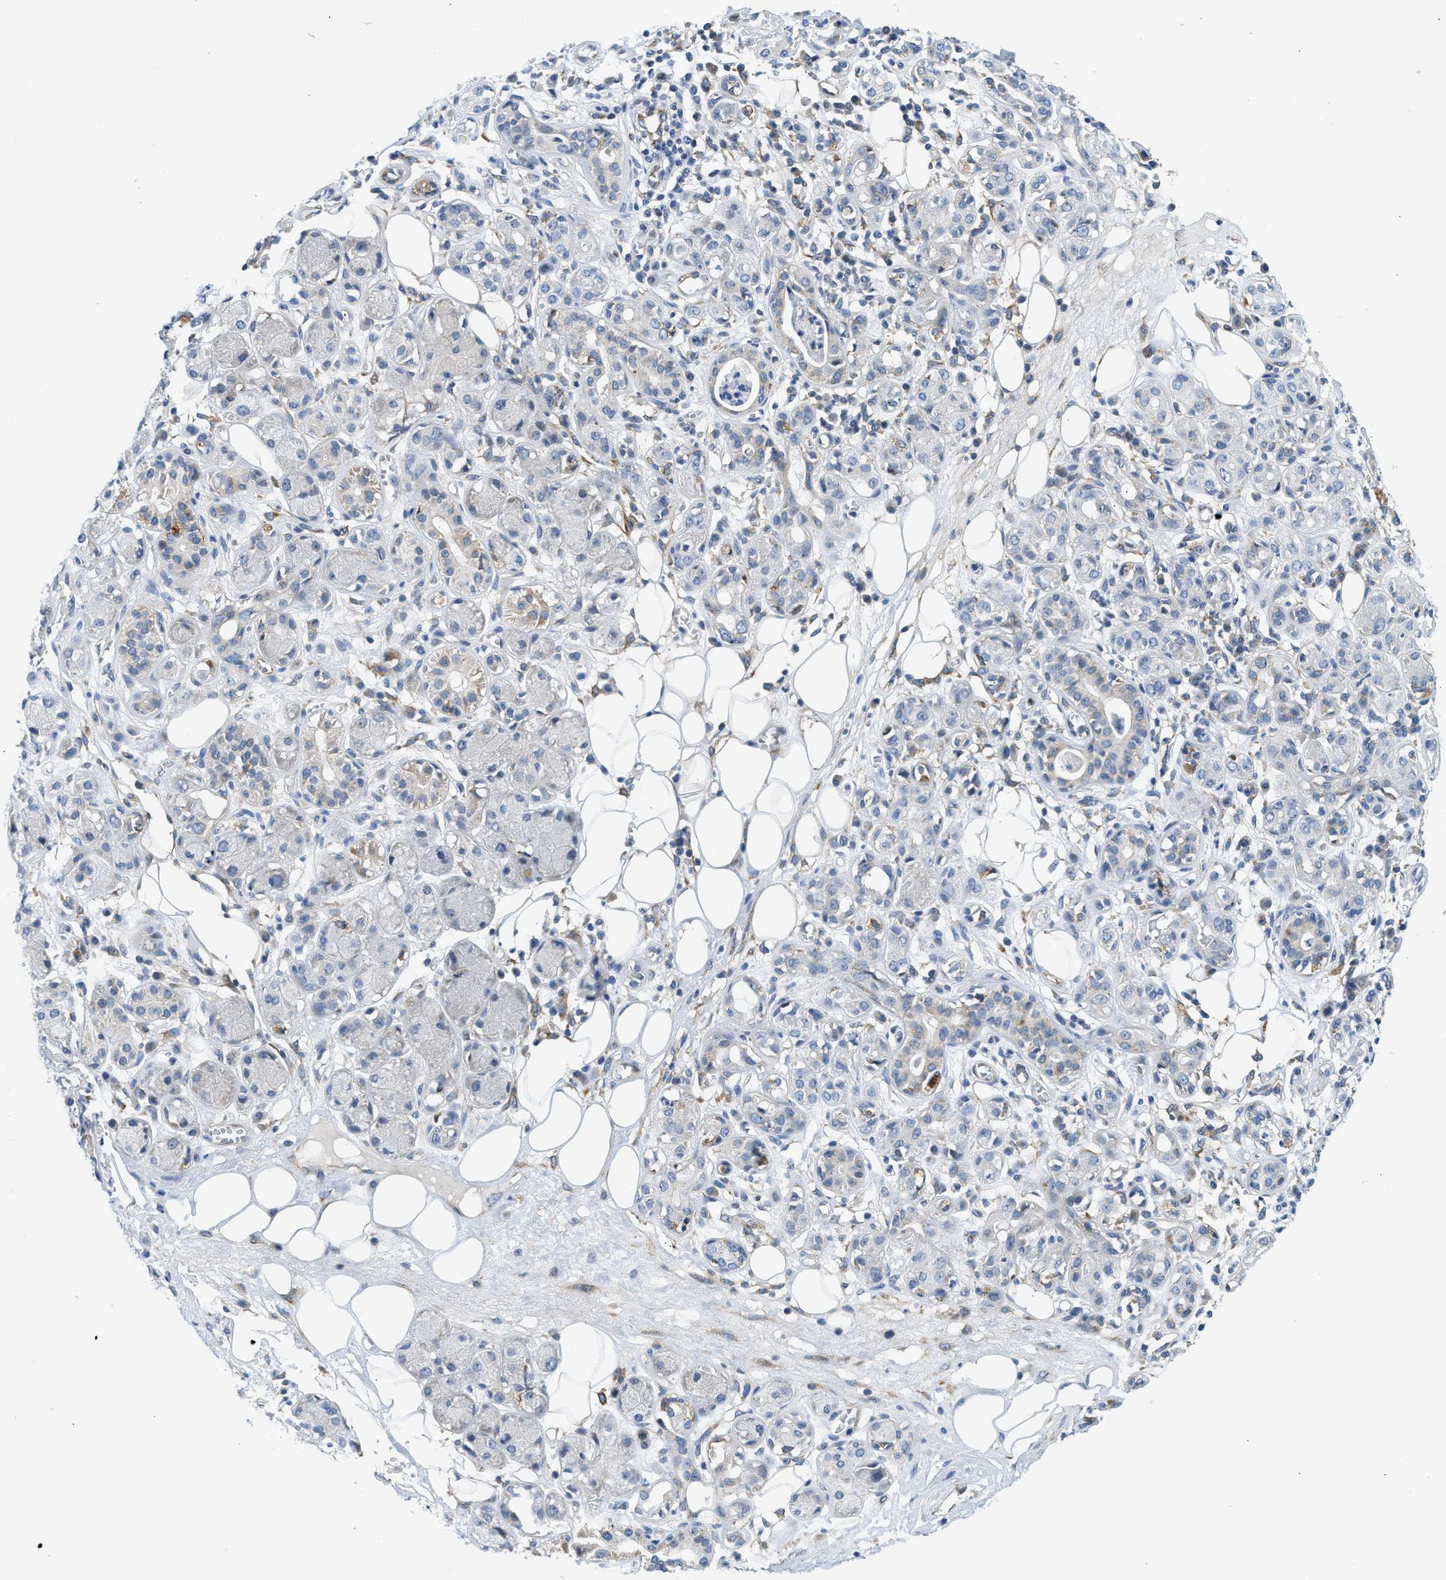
{"staining": {"intensity": "negative", "quantity": "none", "location": "none"}, "tissue": "adipose tissue", "cell_type": "Adipocytes", "image_type": "normal", "snomed": [{"axis": "morphology", "description": "Normal tissue, NOS"}, {"axis": "morphology", "description": "Inflammation, NOS"}, {"axis": "topography", "description": "Salivary gland"}, {"axis": "topography", "description": "Peripheral nerve tissue"}], "caption": "IHC histopathology image of unremarkable adipose tissue stained for a protein (brown), which displays no positivity in adipocytes.", "gene": "LPIN2", "patient": {"sex": "female", "age": 75}}